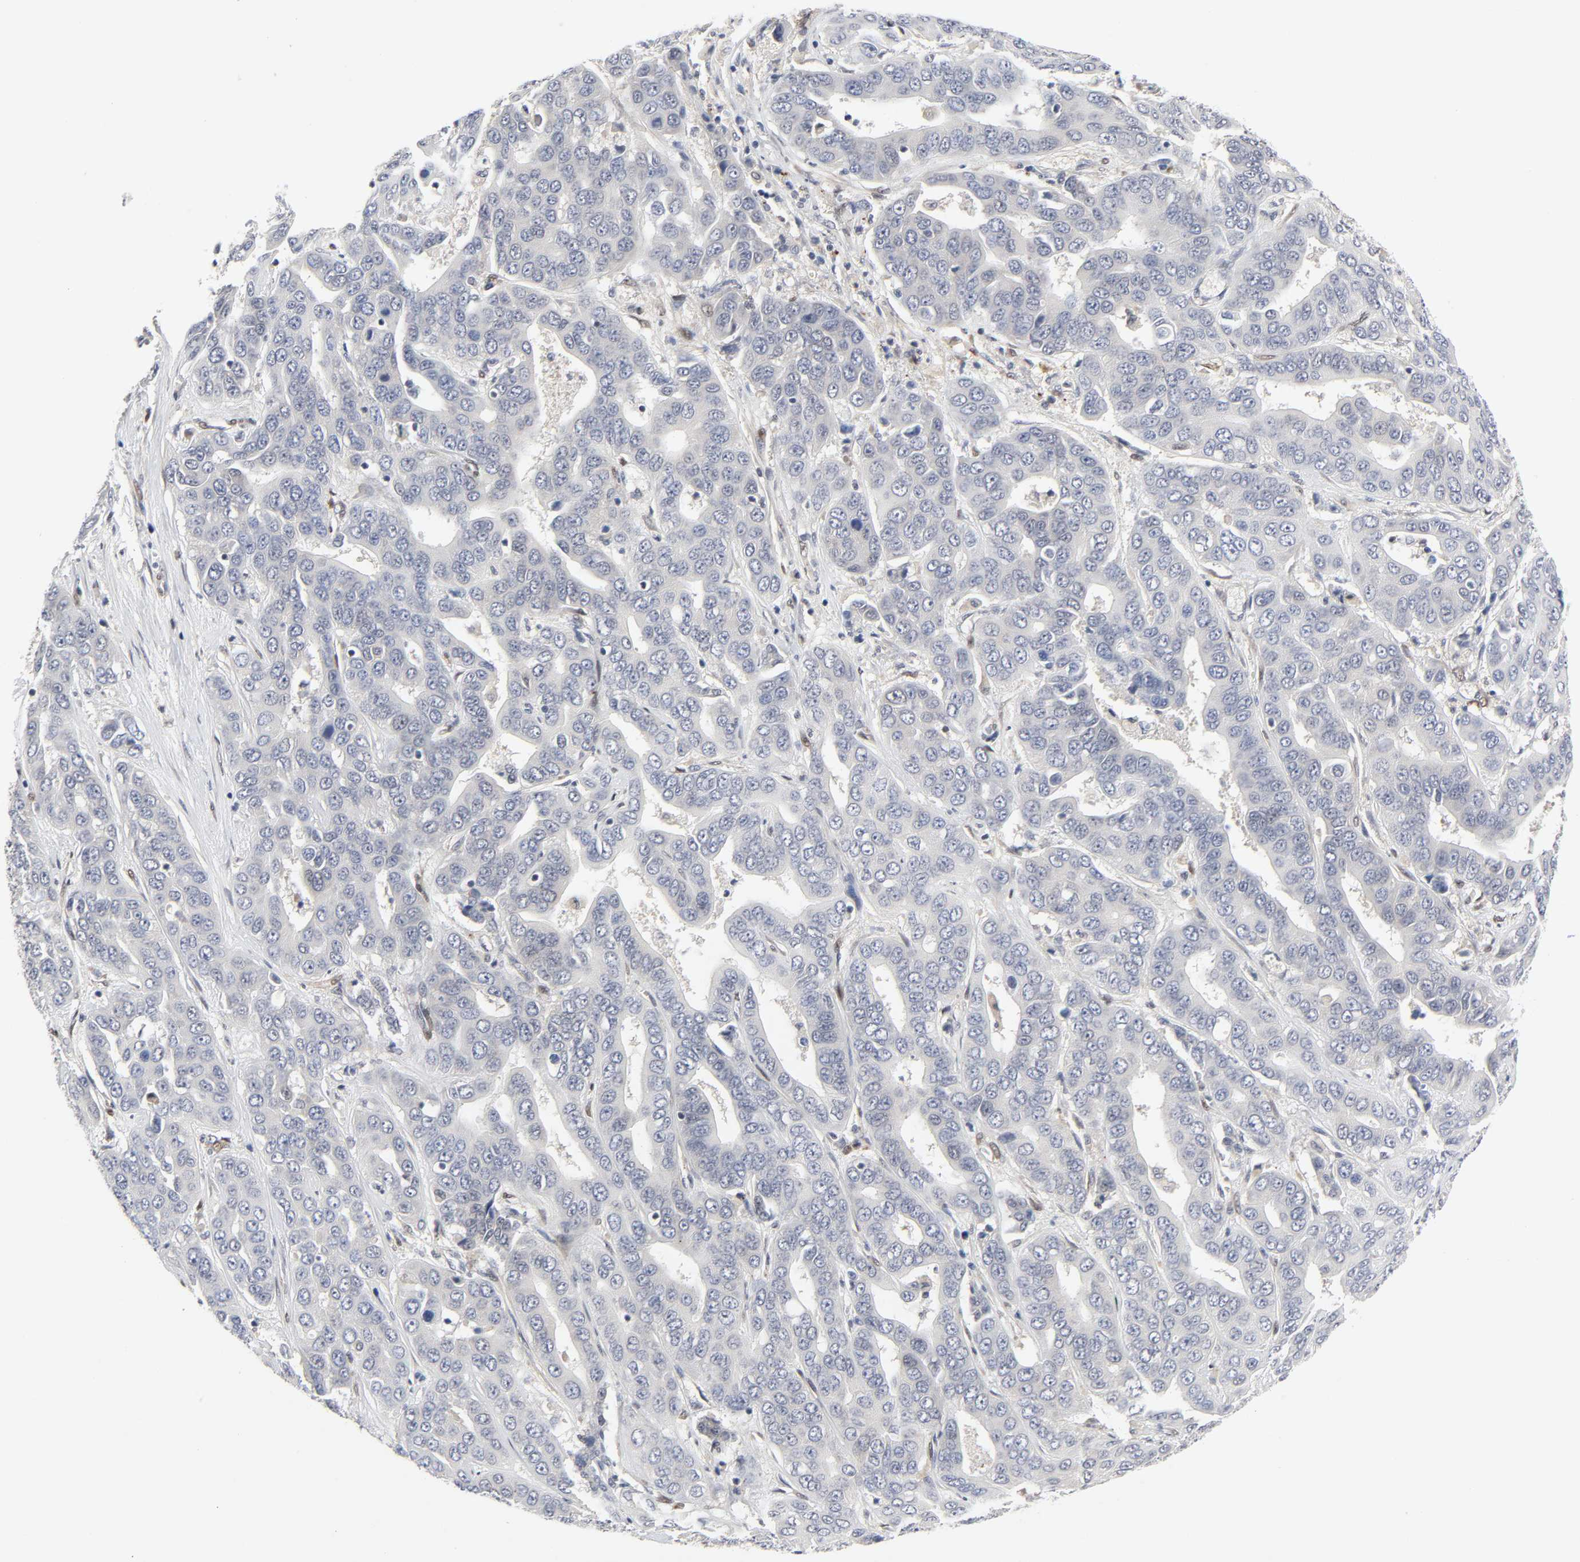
{"staining": {"intensity": "negative", "quantity": "none", "location": "none"}, "tissue": "liver cancer", "cell_type": "Tumor cells", "image_type": "cancer", "snomed": [{"axis": "morphology", "description": "Cholangiocarcinoma"}, {"axis": "topography", "description": "Liver"}], "caption": "Tumor cells are negative for protein expression in human cholangiocarcinoma (liver).", "gene": "PTEN", "patient": {"sex": "female", "age": 52}}